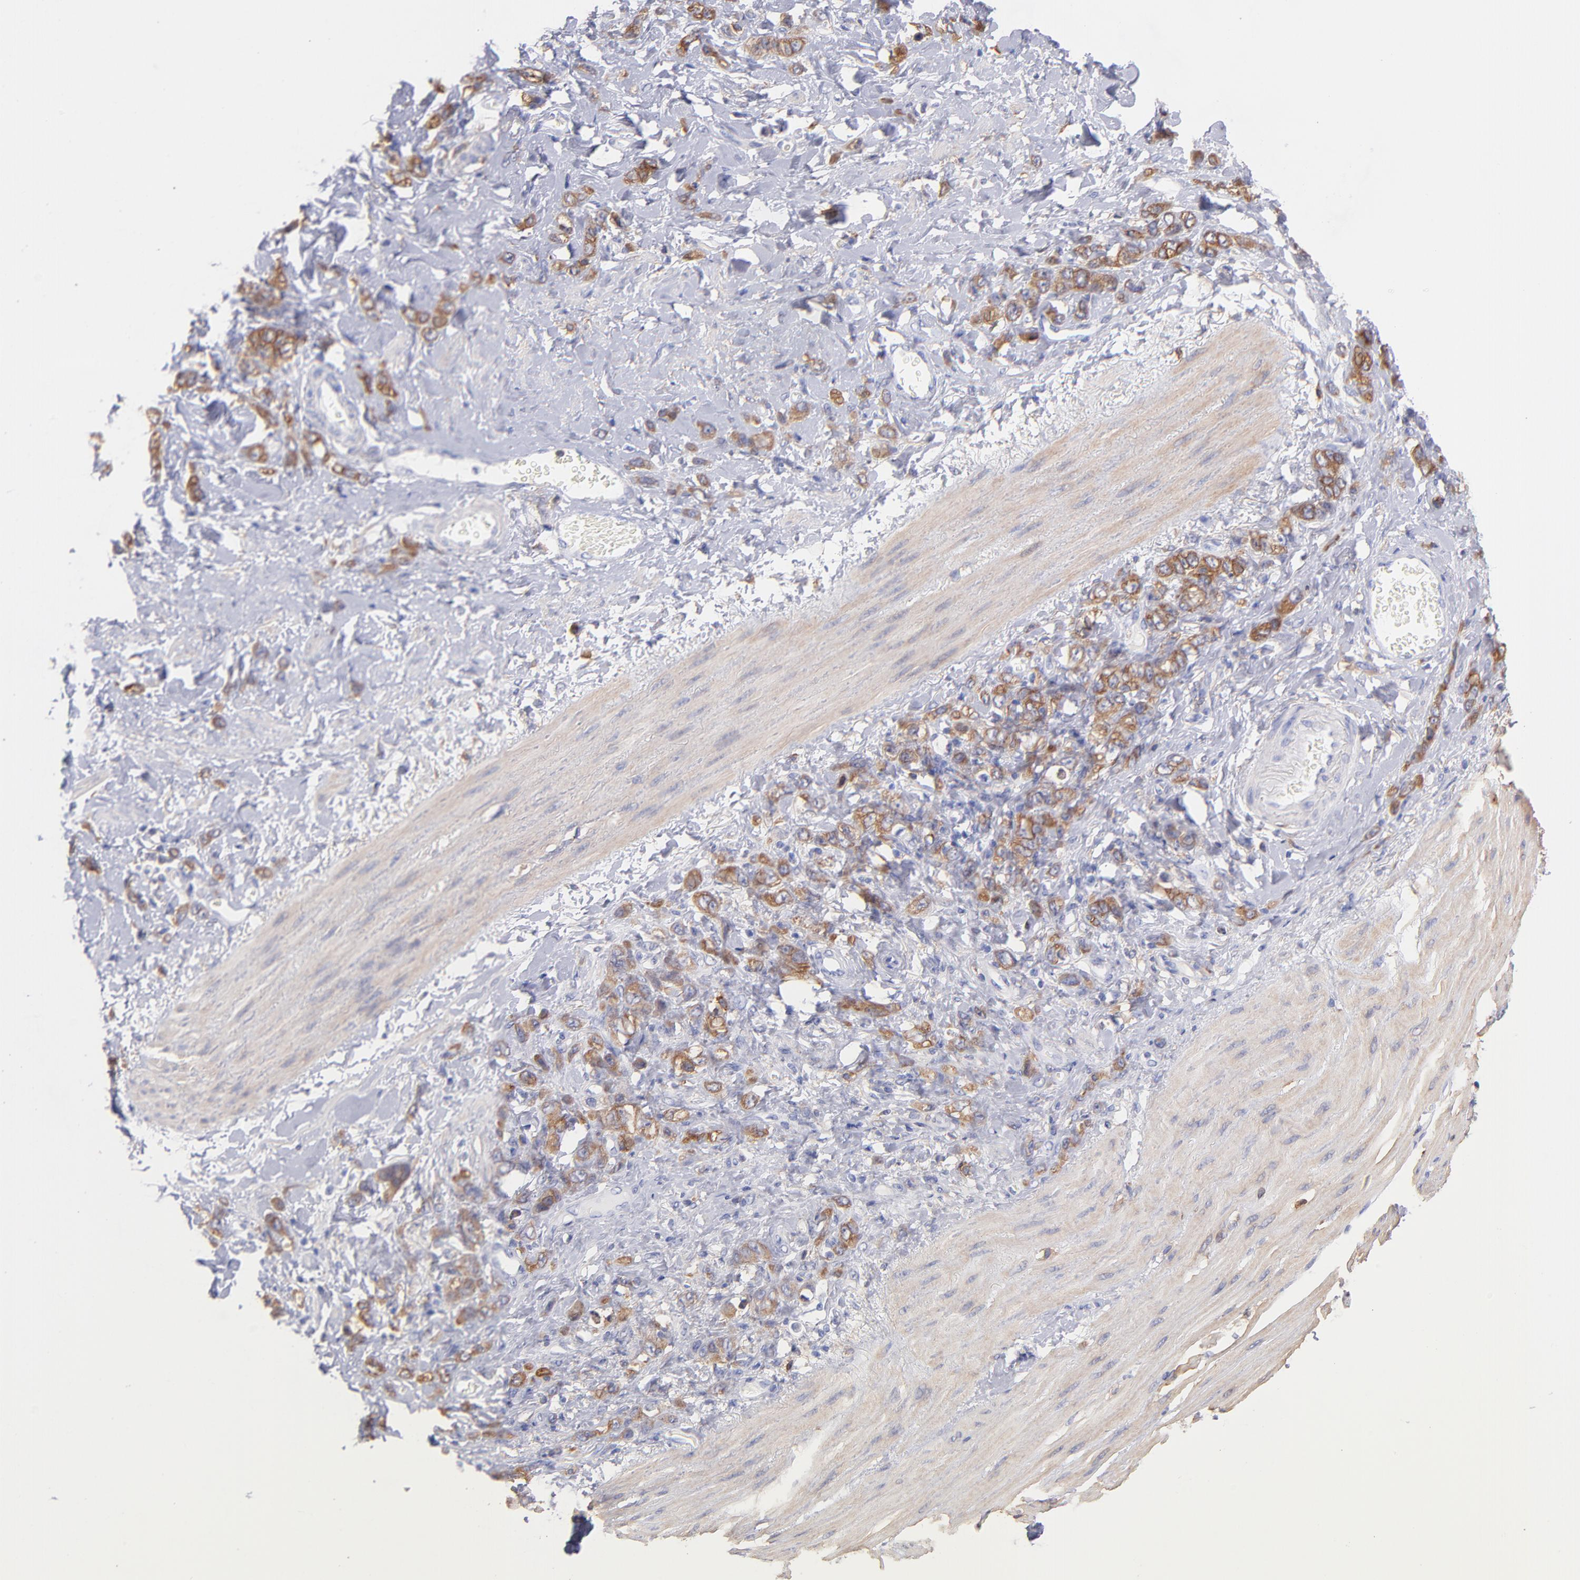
{"staining": {"intensity": "moderate", "quantity": ">75%", "location": "cytoplasmic/membranous"}, "tissue": "stomach cancer", "cell_type": "Tumor cells", "image_type": "cancer", "snomed": [{"axis": "morphology", "description": "Normal tissue, NOS"}, {"axis": "morphology", "description": "Adenocarcinoma, NOS"}, {"axis": "topography", "description": "Stomach"}], "caption": "Moderate cytoplasmic/membranous expression for a protein is seen in about >75% of tumor cells of adenocarcinoma (stomach) using immunohistochemistry.", "gene": "PRKCA", "patient": {"sex": "male", "age": 82}}